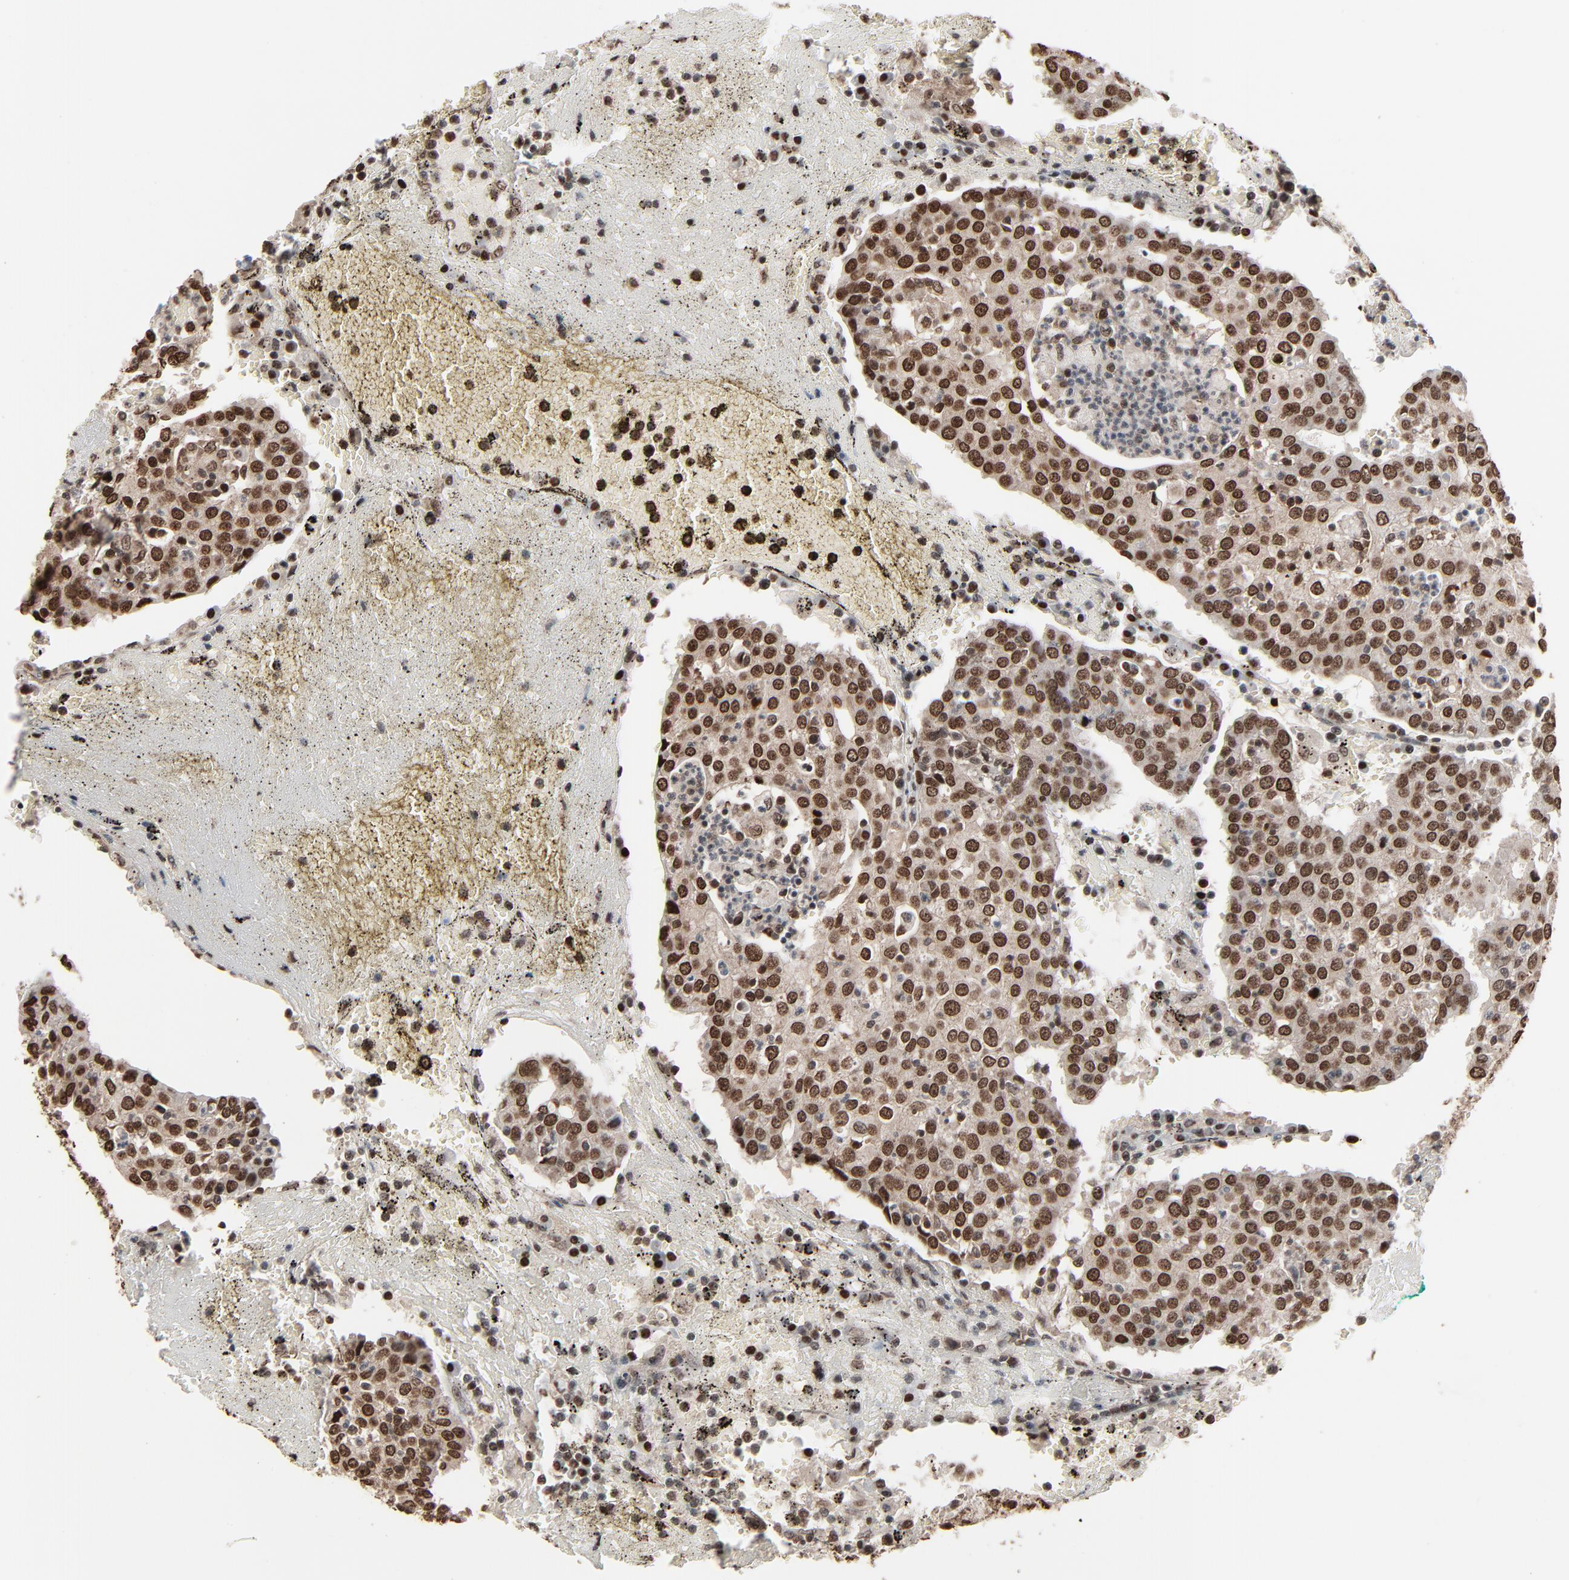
{"staining": {"intensity": "strong", "quantity": ">75%", "location": "nuclear"}, "tissue": "head and neck cancer", "cell_type": "Tumor cells", "image_type": "cancer", "snomed": [{"axis": "morphology", "description": "Adenocarcinoma, NOS"}, {"axis": "topography", "description": "Salivary gland"}, {"axis": "topography", "description": "Head-Neck"}], "caption": "Adenocarcinoma (head and neck) tissue demonstrates strong nuclear staining in approximately >75% of tumor cells, visualized by immunohistochemistry. (DAB = brown stain, brightfield microscopy at high magnification).", "gene": "RPS6KA3", "patient": {"sex": "female", "age": 65}}